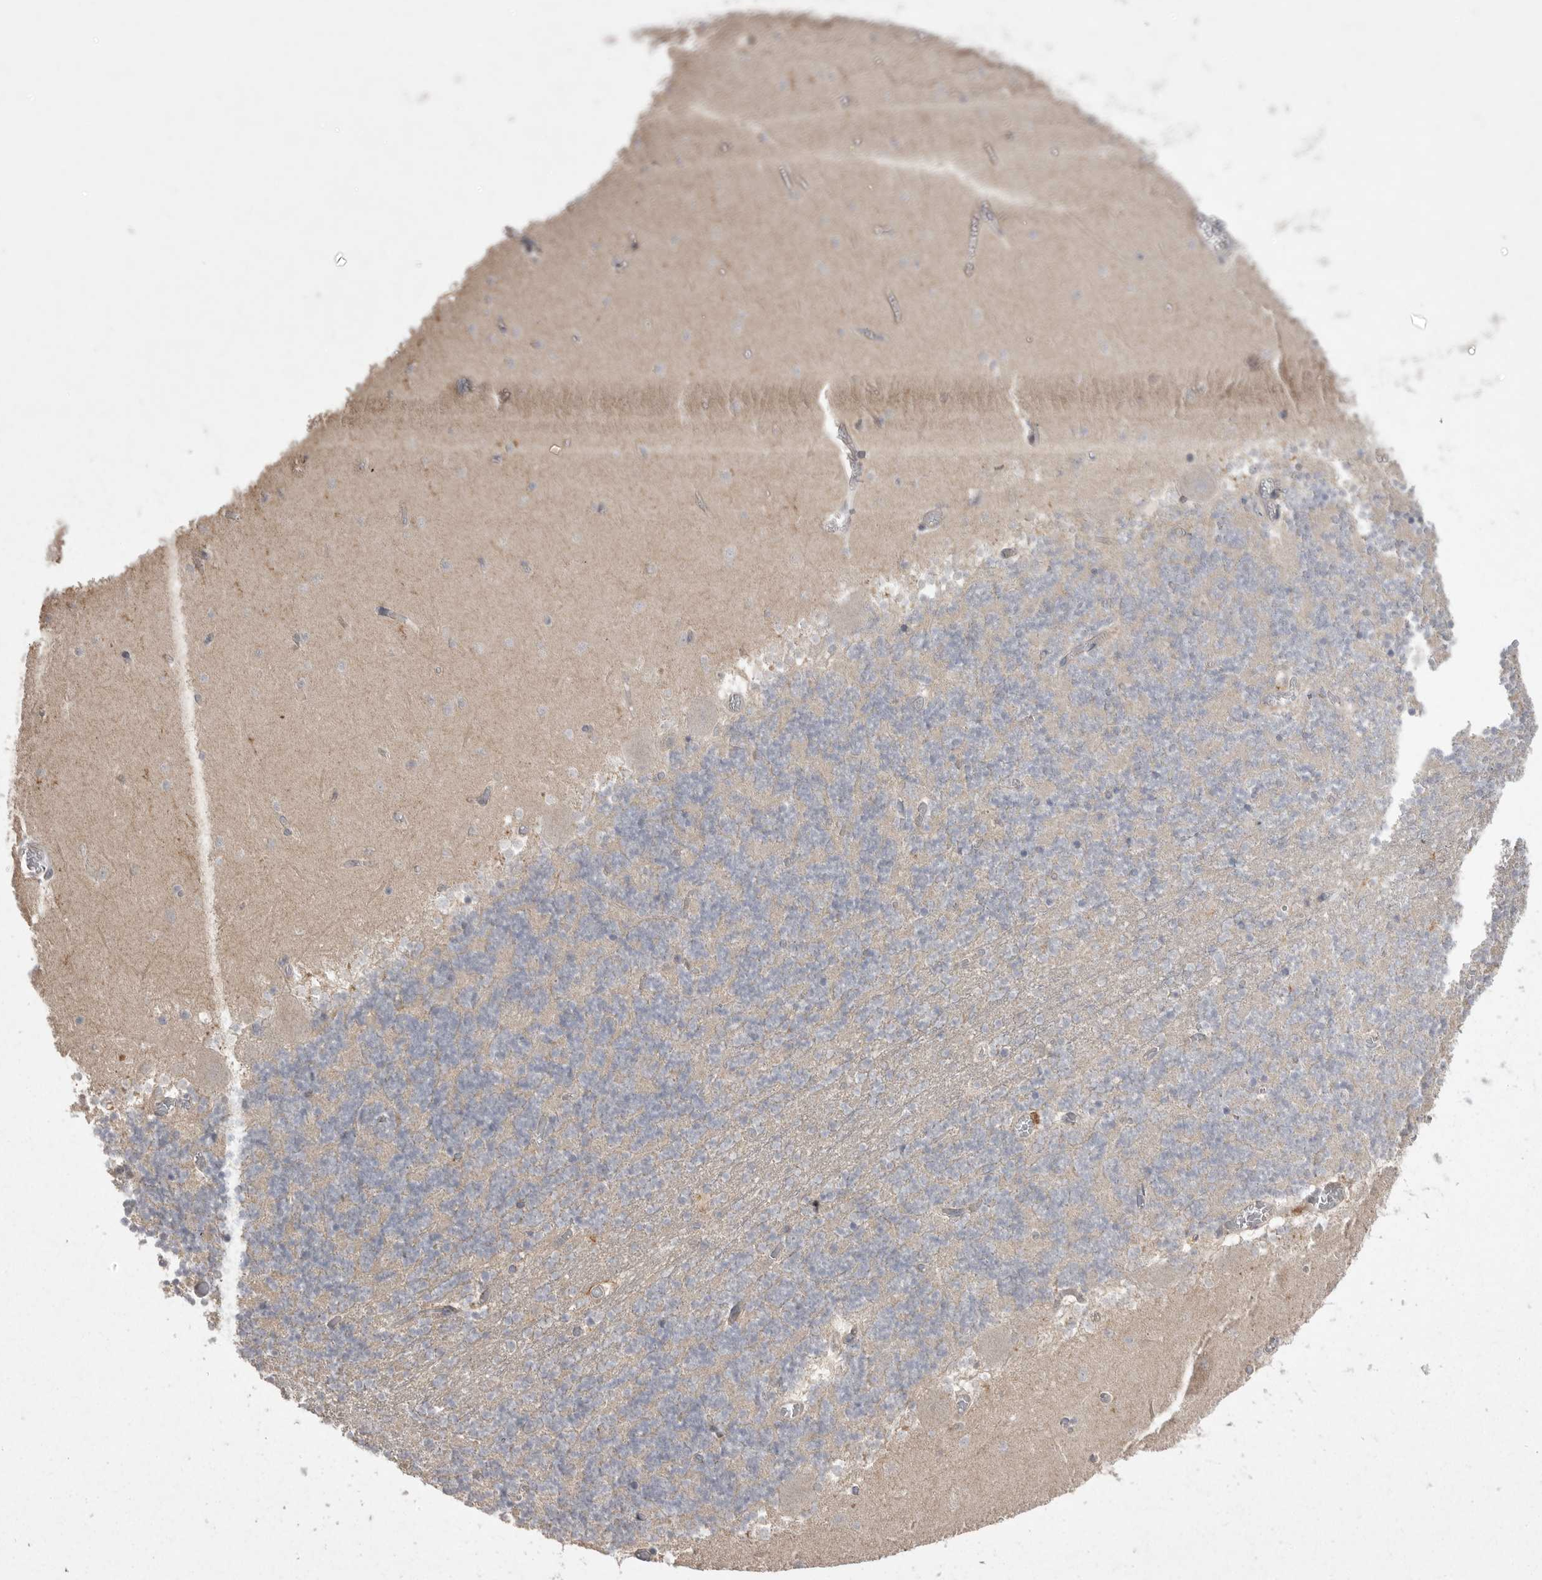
{"staining": {"intensity": "negative", "quantity": "none", "location": "none"}, "tissue": "cerebellum", "cell_type": "Cells in granular layer", "image_type": "normal", "snomed": [{"axis": "morphology", "description": "Normal tissue, NOS"}, {"axis": "topography", "description": "Cerebellum"}], "caption": "Immunohistochemistry (IHC) histopathology image of benign cerebellum: human cerebellum stained with DAB (3,3'-diaminobenzidine) displays no significant protein staining in cells in granular layer. Nuclei are stained in blue.", "gene": "VANGL2", "patient": {"sex": "female", "age": 28}}